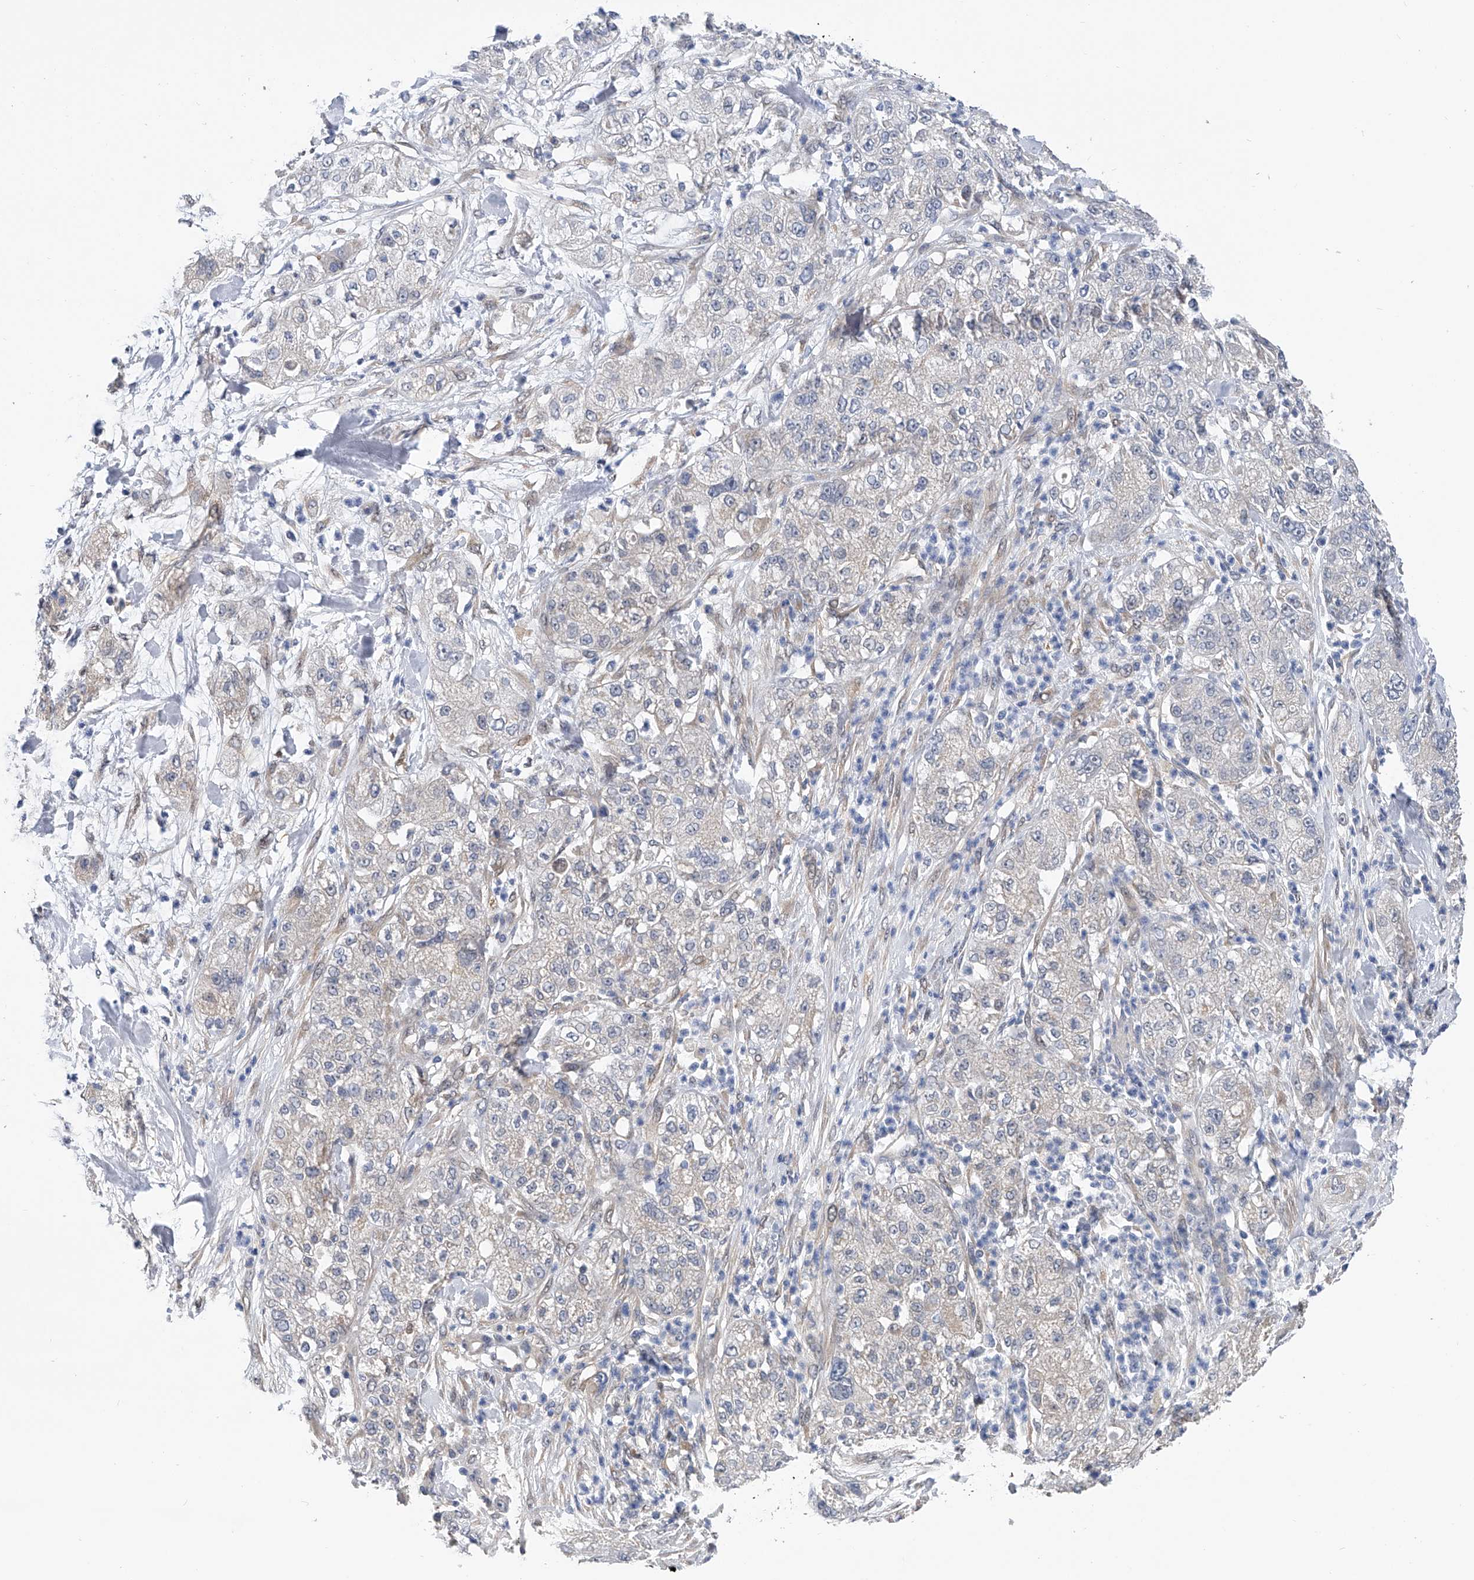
{"staining": {"intensity": "negative", "quantity": "none", "location": "none"}, "tissue": "pancreatic cancer", "cell_type": "Tumor cells", "image_type": "cancer", "snomed": [{"axis": "morphology", "description": "Adenocarcinoma, NOS"}, {"axis": "topography", "description": "Pancreas"}], "caption": "DAB immunohistochemical staining of pancreatic adenocarcinoma reveals no significant staining in tumor cells. (DAB (3,3'-diaminobenzidine) immunohistochemistry (IHC), high magnification).", "gene": "PGM3", "patient": {"sex": "female", "age": 78}}